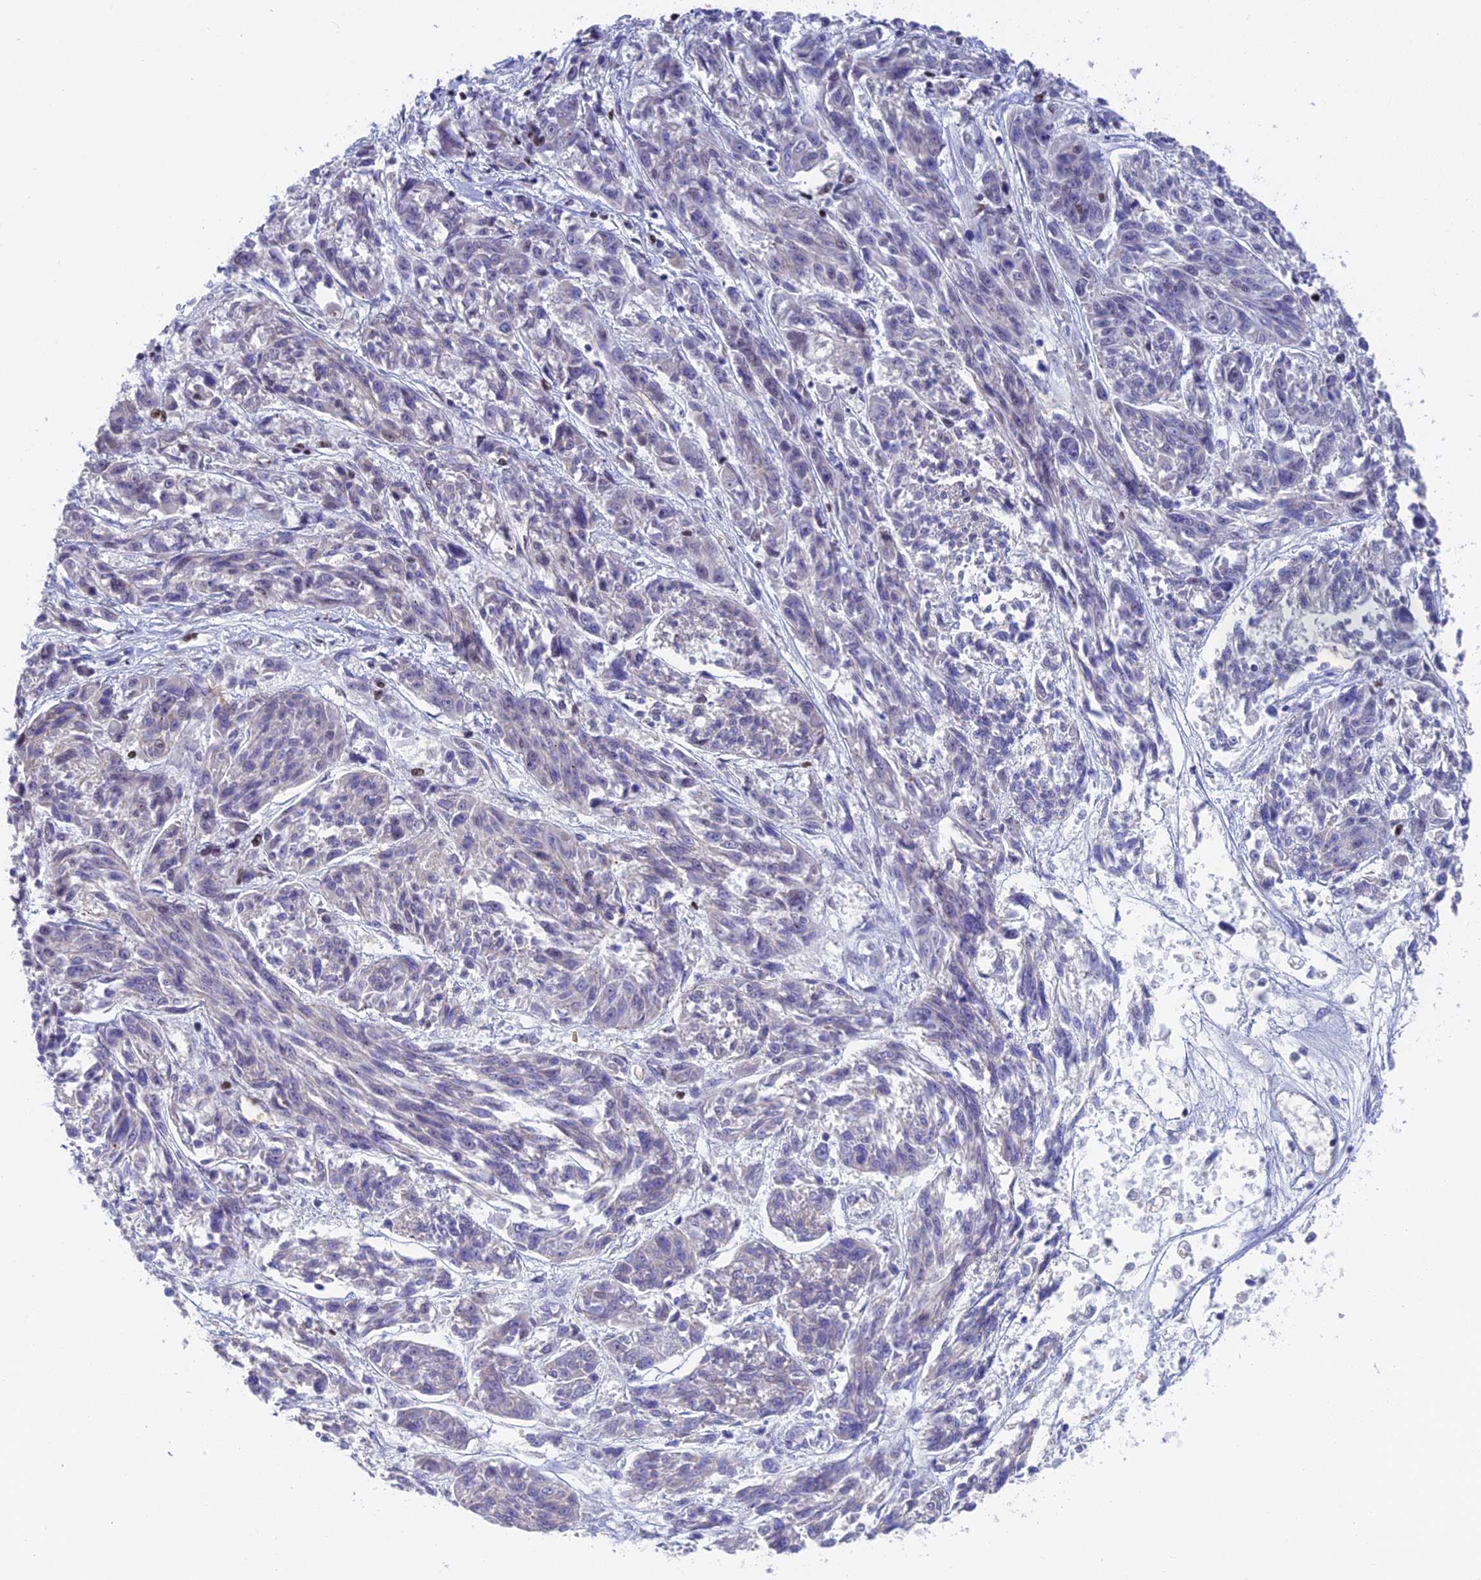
{"staining": {"intensity": "negative", "quantity": "none", "location": "none"}, "tissue": "melanoma", "cell_type": "Tumor cells", "image_type": "cancer", "snomed": [{"axis": "morphology", "description": "Malignant melanoma, NOS"}, {"axis": "topography", "description": "Skin"}], "caption": "Immunohistochemistry micrograph of neoplastic tissue: malignant melanoma stained with DAB (3,3'-diaminobenzidine) reveals no significant protein expression in tumor cells. (Brightfield microscopy of DAB (3,3'-diaminobenzidine) immunohistochemistry at high magnification).", "gene": "EEF1AKMT3", "patient": {"sex": "male", "age": 53}}